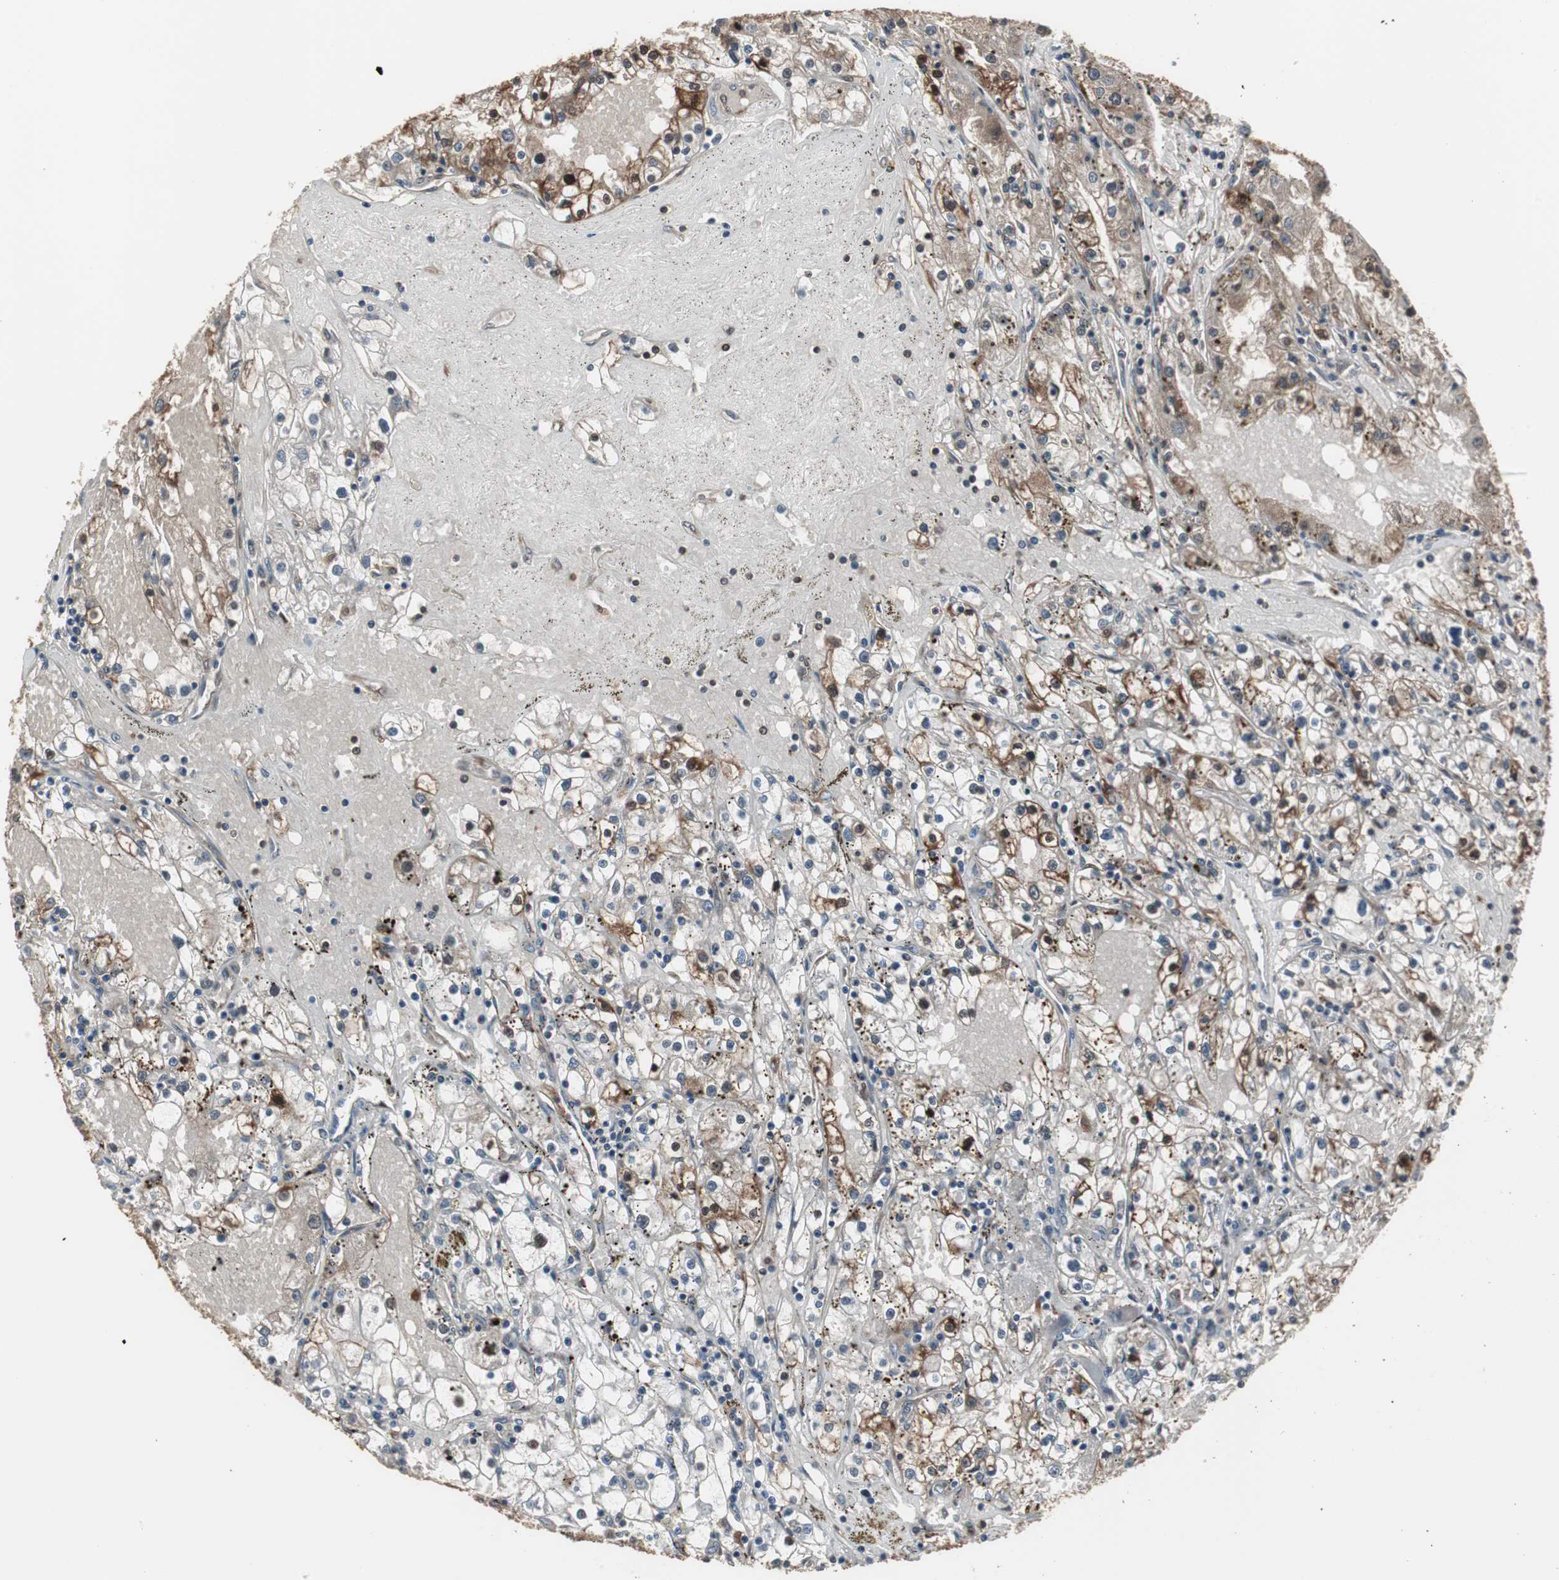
{"staining": {"intensity": "strong", "quantity": "25%-75%", "location": "cytoplasmic/membranous"}, "tissue": "renal cancer", "cell_type": "Tumor cells", "image_type": "cancer", "snomed": [{"axis": "morphology", "description": "Adenocarcinoma, NOS"}, {"axis": "topography", "description": "Kidney"}], "caption": "Protein analysis of renal cancer tissue shows strong cytoplasmic/membranous expression in approximately 25%-75% of tumor cells.", "gene": "CAPNS1", "patient": {"sex": "male", "age": 56}}